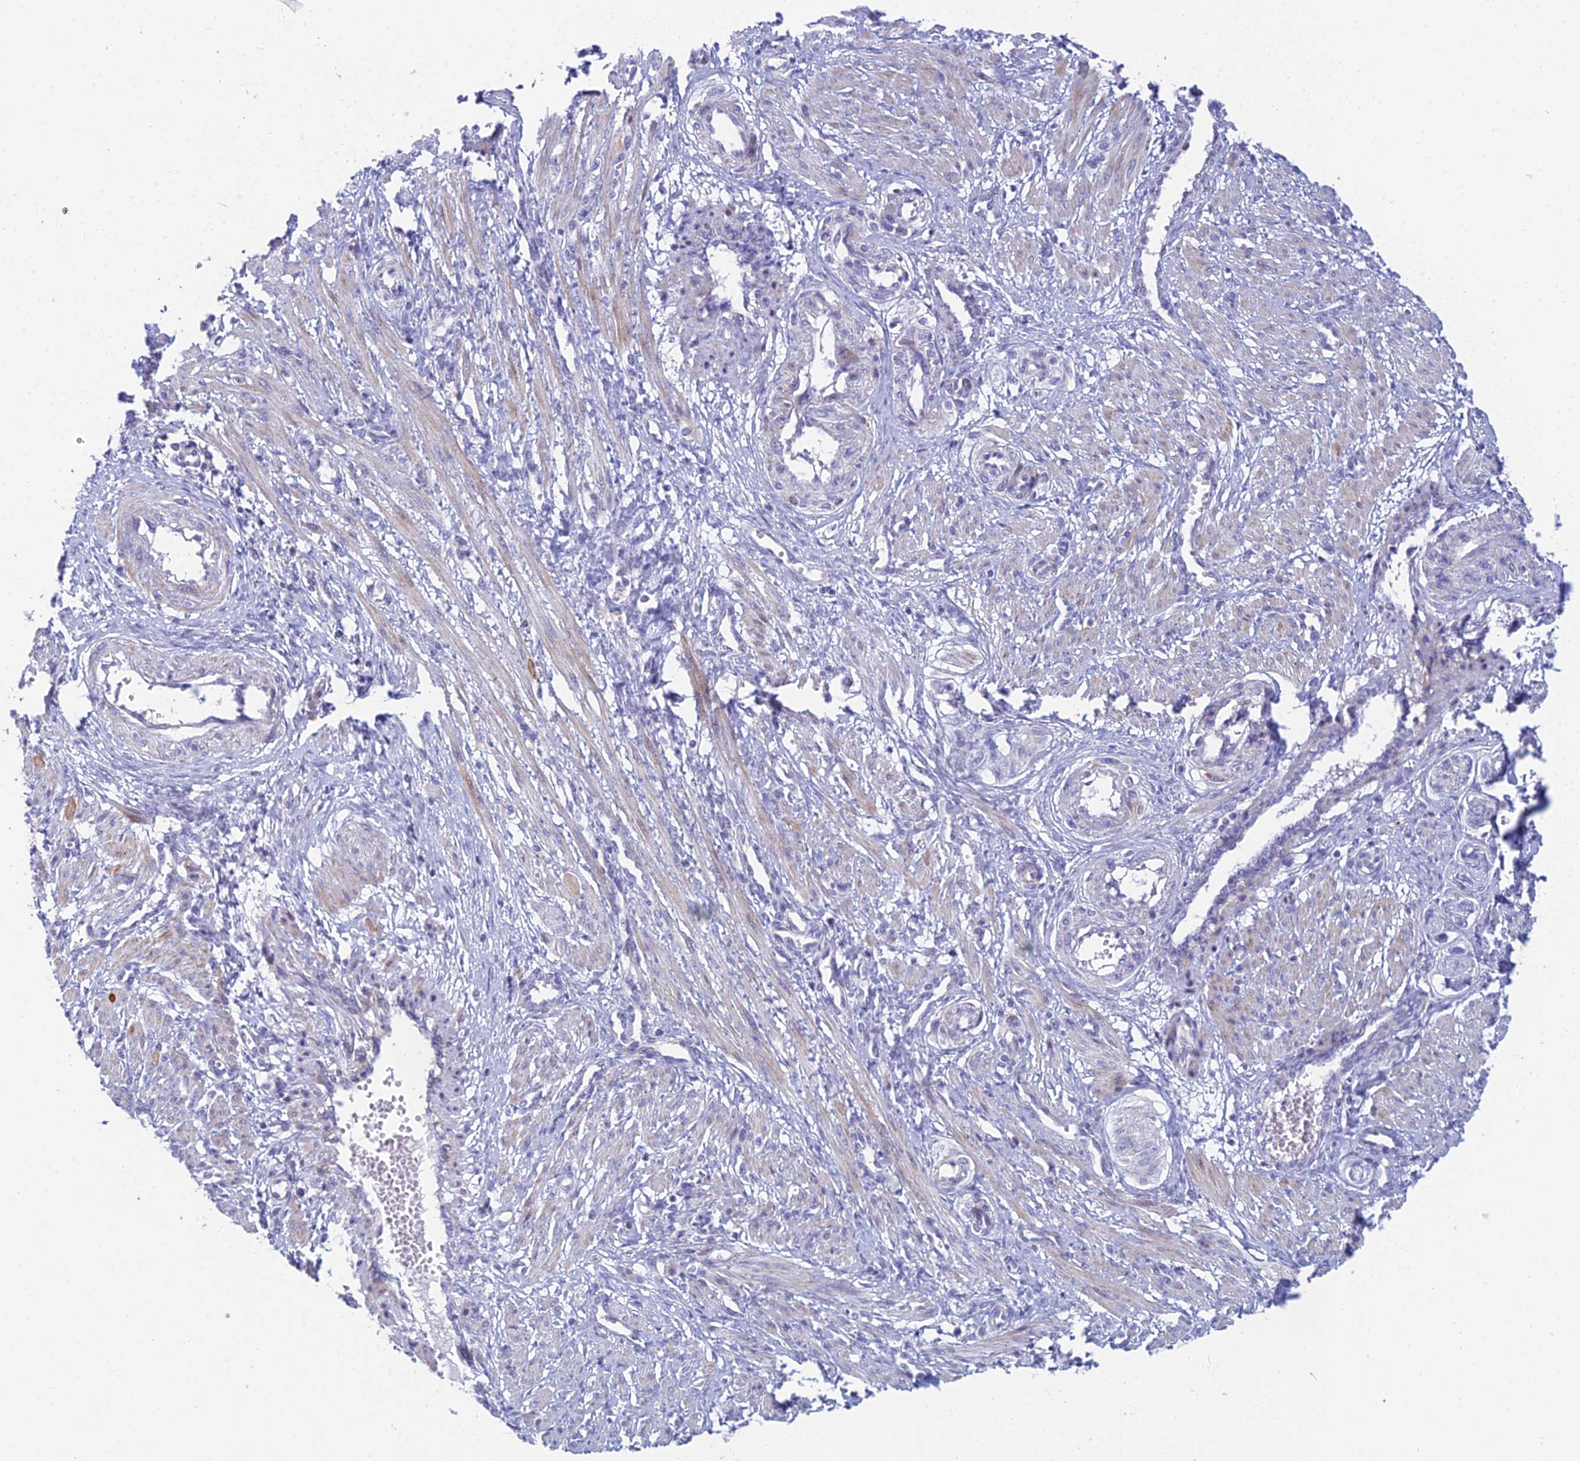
{"staining": {"intensity": "weak", "quantity": "<25%", "location": "cytoplasmic/membranous"}, "tissue": "smooth muscle", "cell_type": "Smooth muscle cells", "image_type": "normal", "snomed": [{"axis": "morphology", "description": "Normal tissue, NOS"}, {"axis": "topography", "description": "Endometrium"}], "caption": "Immunohistochemistry micrograph of unremarkable smooth muscle stained for a protein (brown), which reveals no positivity in smooth muscle cells. The staining is performed using DAB brown chromogen with nuclei counter-stained in using hematoxylin.", "gene": "PRR13", "patient": {"sex": "female", "age": 33}}